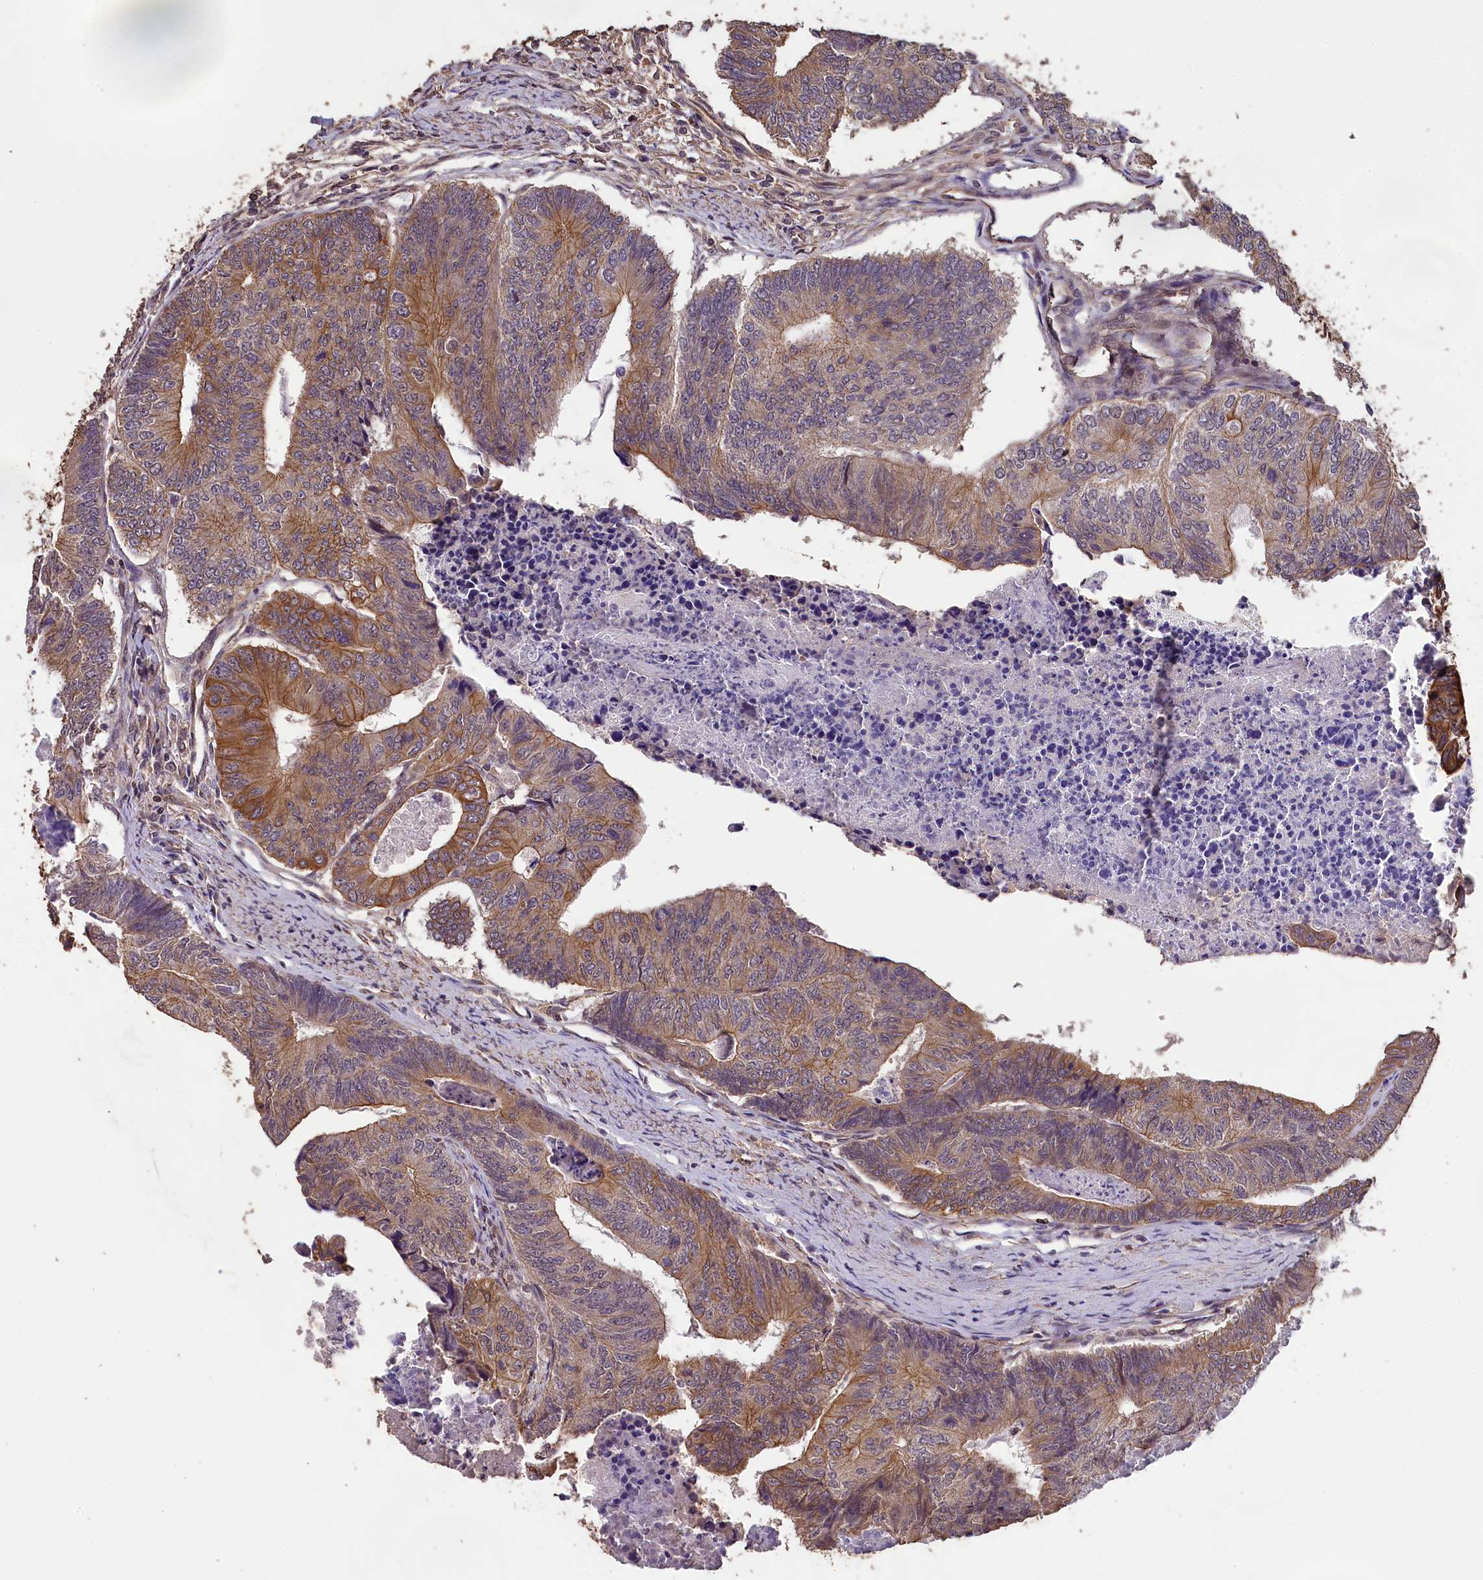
{"staining": {"intensity": "moderate", "quantity": "25%-75%", "location": "cytoplasmic/membranous"}, "tissue": "colorectal cancer", "cell_type": "Tumor cells", "image_type": "cancer", "snomed": [{"axis": "morphology", "description": "Adenocarcinoma, NOS"}, {"axis": "topography", "description": "Colon"}], "caption": "Protein expression analysis of human colorectal cancer (adenocarcinoma) reveals moderate cytoplasmic/membranous staining in about 25%-75% of tumor cells.", "gene": "CHD9", "patient": {"sex": "female", "age": 67}}